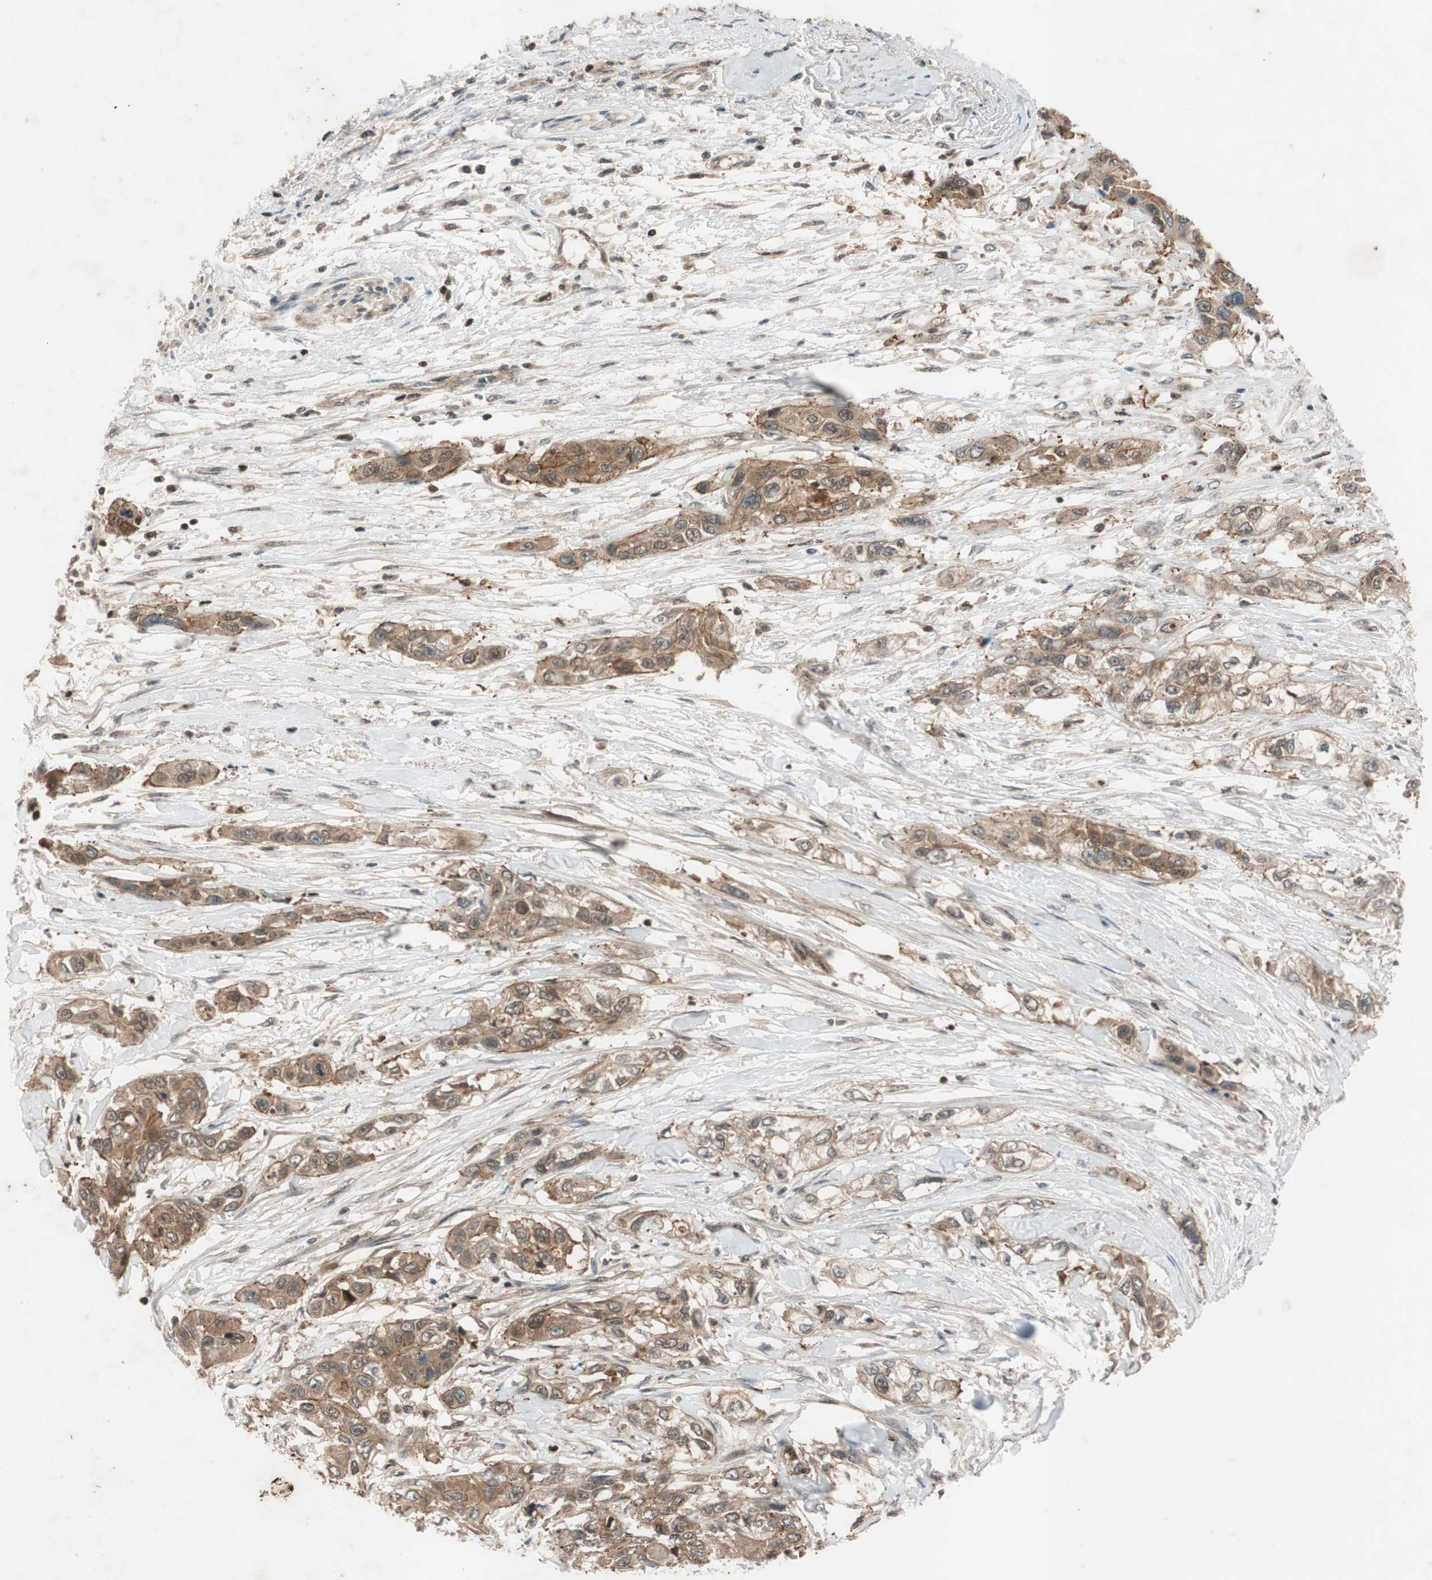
{"staining": {"intensity": "moderate", "quantity": ">75%", "location": "cytoplasmic/membranous"}, "tissue": "pancreatic cancer", "cell_type": "Tumor cells", "image_type": "cancer", "snomed": [{"axis": "morphology", "description": "Adenocarcinoma, NOS"}, {"axis": "topography", "description": "Pancreas"}], "caption": "This micrograph reveals pancreatic cancer stained with immunohistochemistry to label a protein in brown. The cytoplasmic/membranous of tumor cells show moderate positivity for the protein. Nuclei are counter-stained blue.", "gene": "EPHA8", "patient": {"sex": "female", "age": 70}}